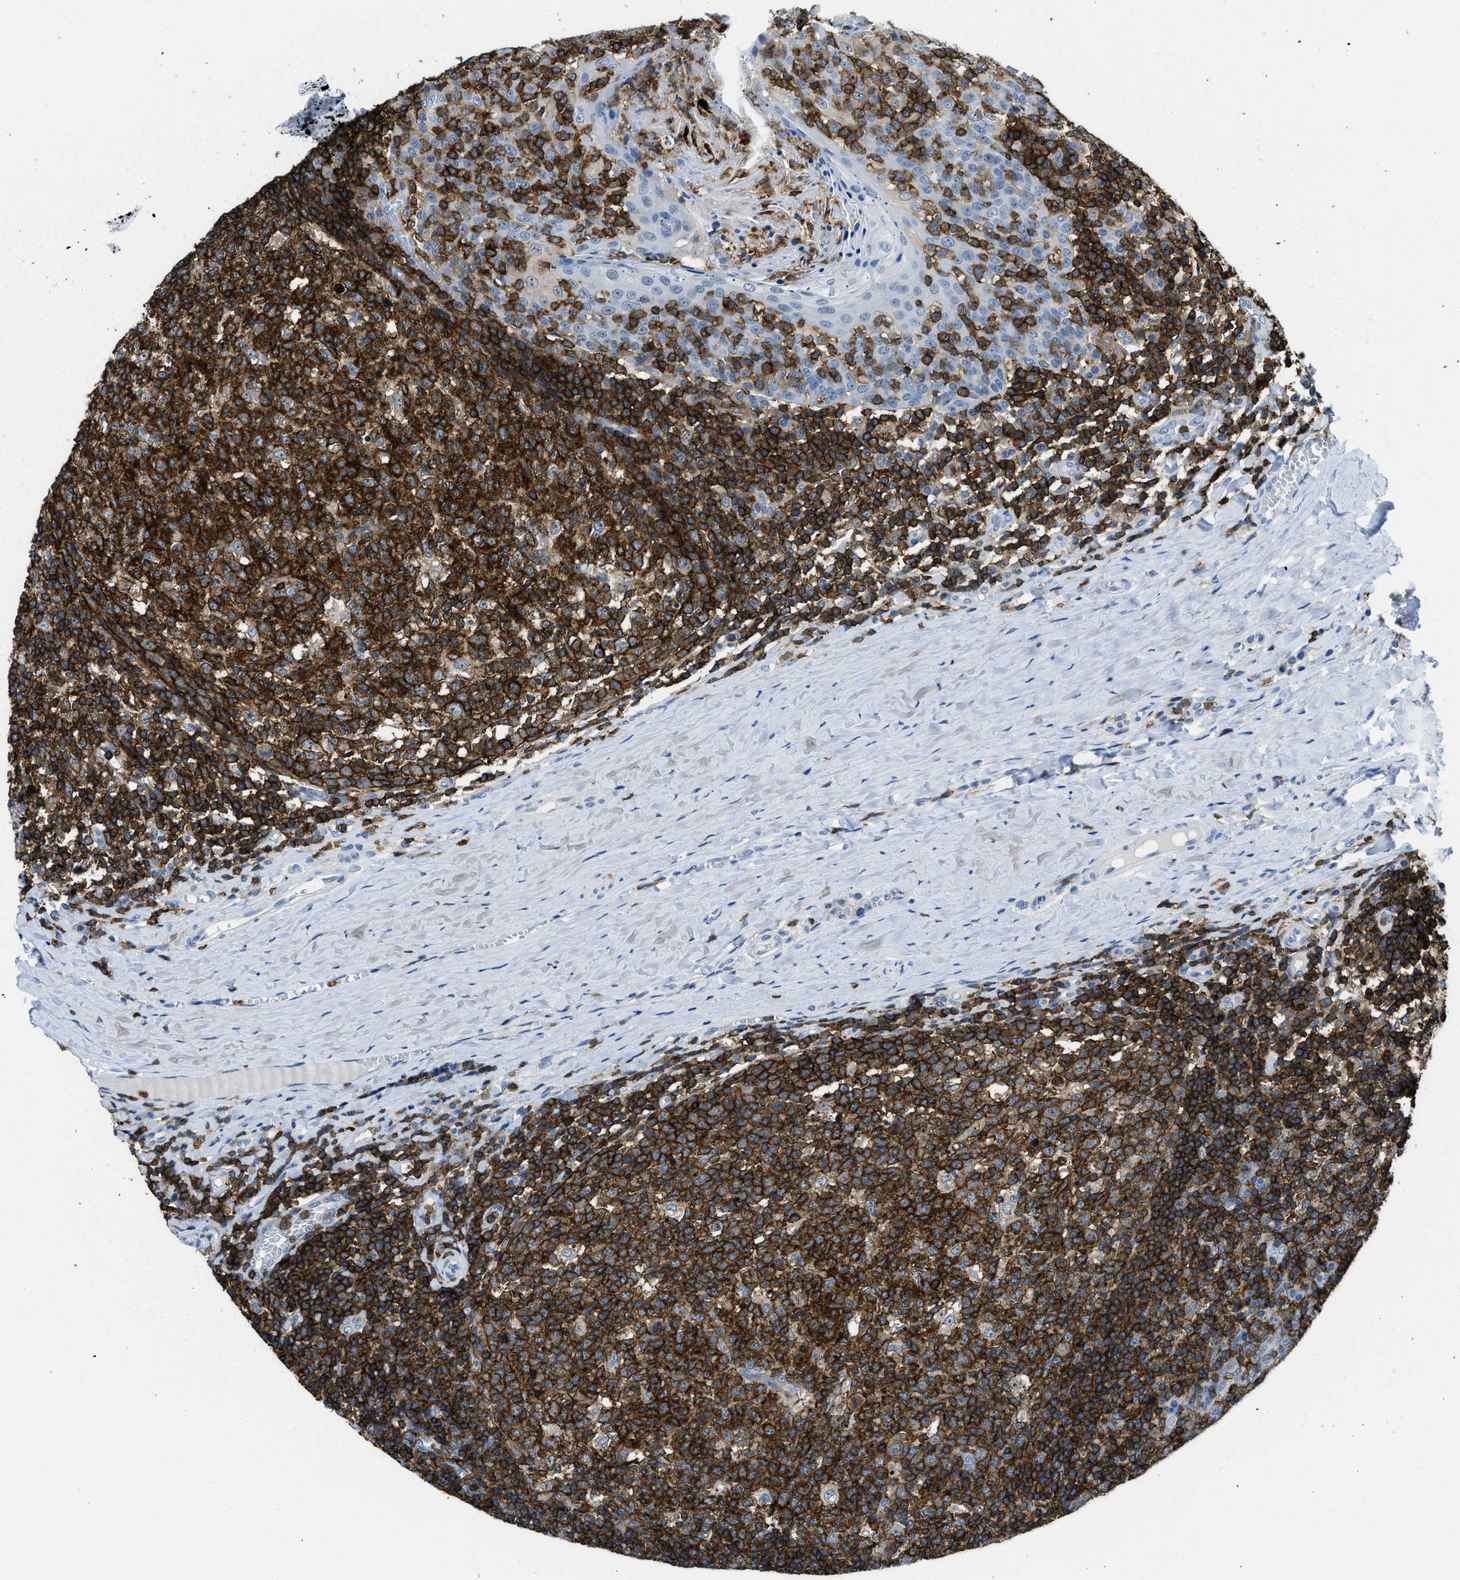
{"staining": {"intensity": "strong", "quantity": ">75%", "location": "cytoplasmic/membranous"}, "tissue": "tonsil", "cell_type": "Germinal center cells", "image_type": "normal", "snomed": [{"axis": "morphology", "description": "Normal tissue, NOS"}, {"axis": "topography", "description": "Tonsil"}], "caption": "A brown stain highlights strong cytoplasmic/membranous positivity of a protein in germinal center cells of unremarkable tonsil. (DAB IHC, brown staining for protein, blue staining for nuclei).", "gene": "FAM151A", "patient": {"sex": "female", "age": 19}}